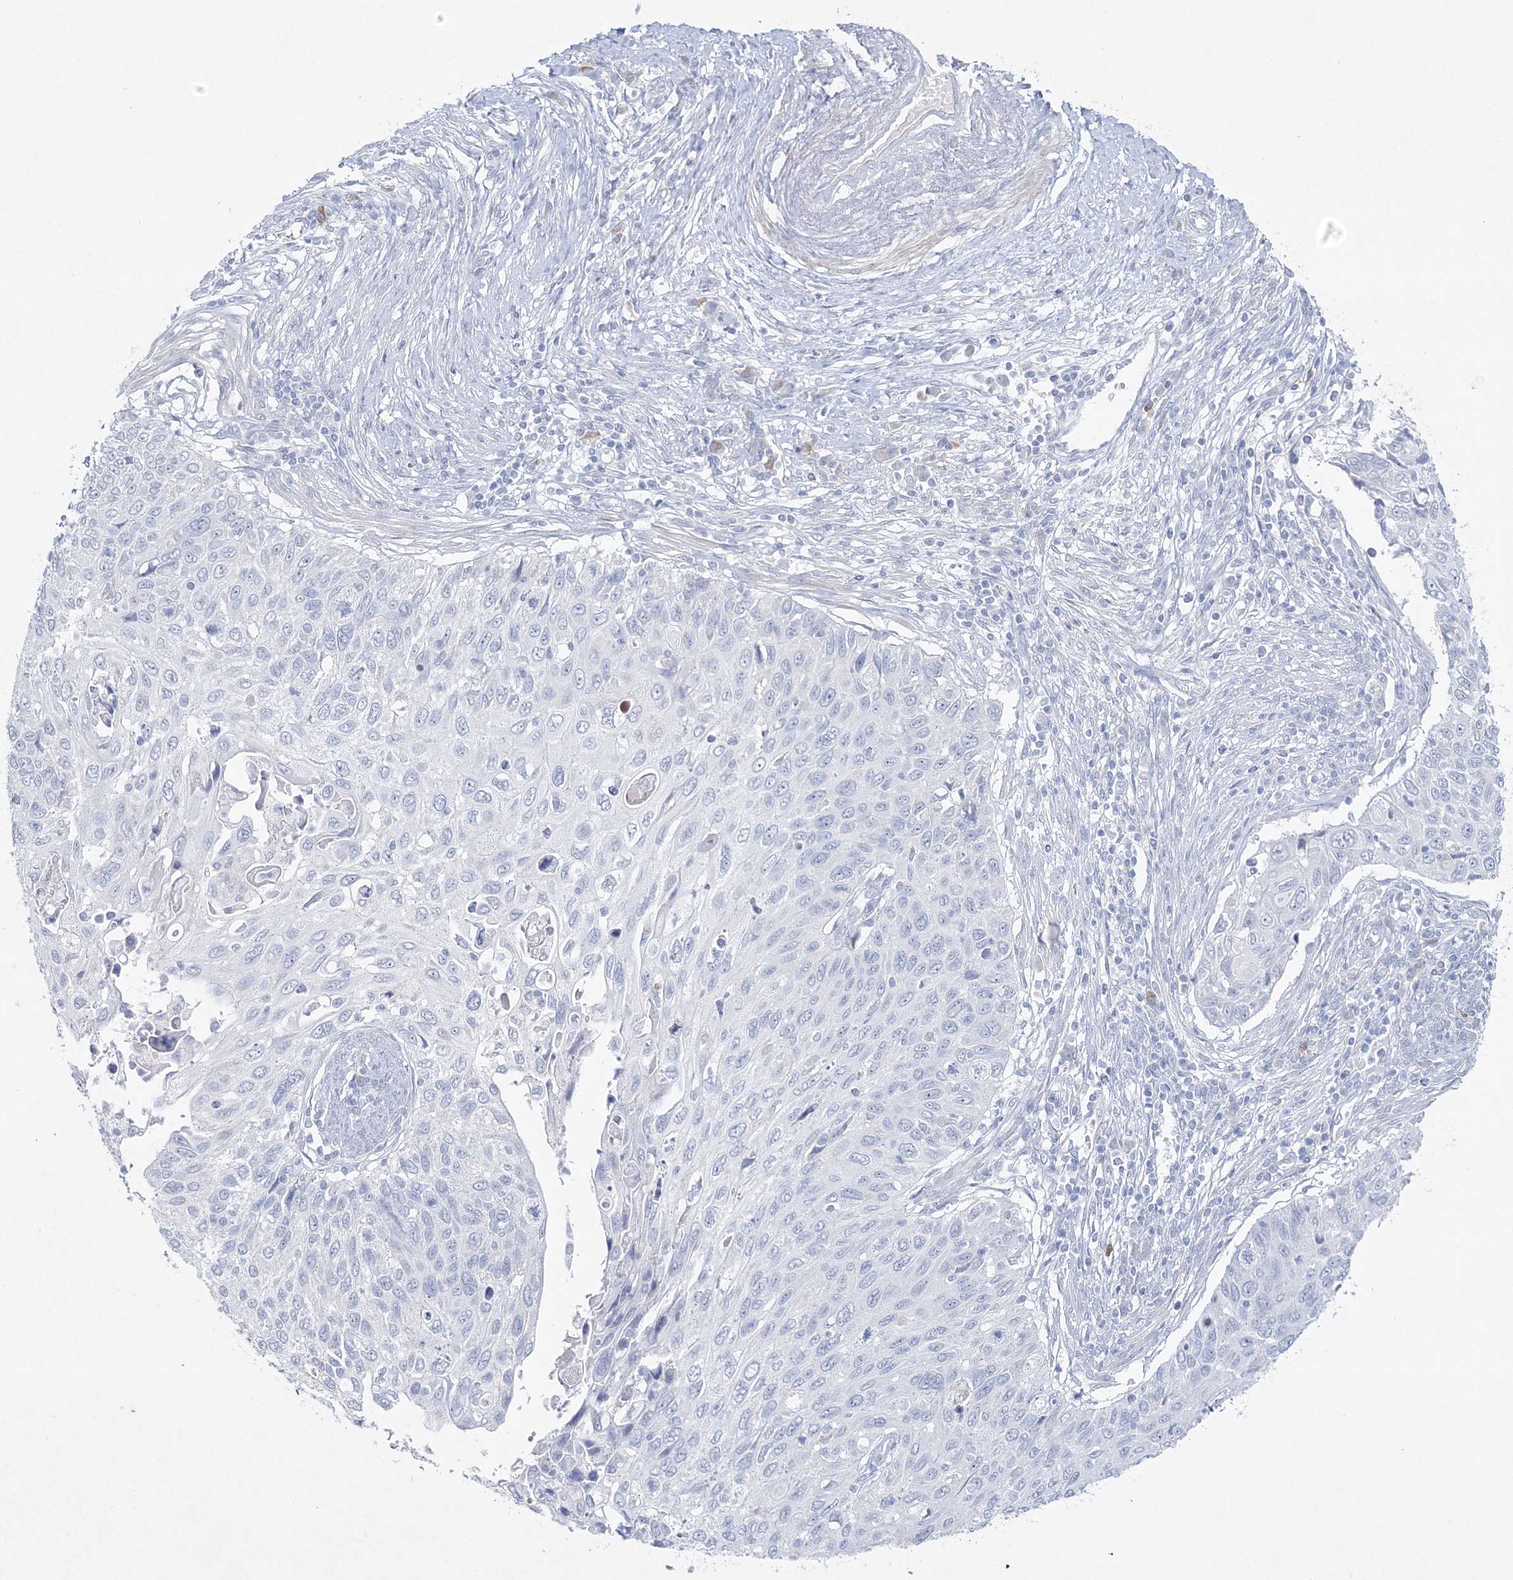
{"staining": {"intensity": "negative", "quantity": "none", "location": "none"}, "tissue": "cervical cancer", "cell_type": "Tumor cells", "image_type": "cancer", "snomed": [{"axis": "morphology", "description": "Squamous cell carcinoma, NOS"}, {"axis": "topography", "description": "Cervix"}], "caption": "High magnification brightfield microscopy of cervical squamous cell carcinoma stained with DAB (3,3'-diaminobenzidine) (brown) and counterstained with hematoxylin (blue): tumor cells show no significant expression. (Stains: DAB (3,3'-diaminobenzidine) immunohistochemistry (IHC) with hematoxylin counter stain, Microscopy: brightfield microscopy at high magnification).", "gene": "GCKR", "patient": {"sex": "female", "age": 70}}